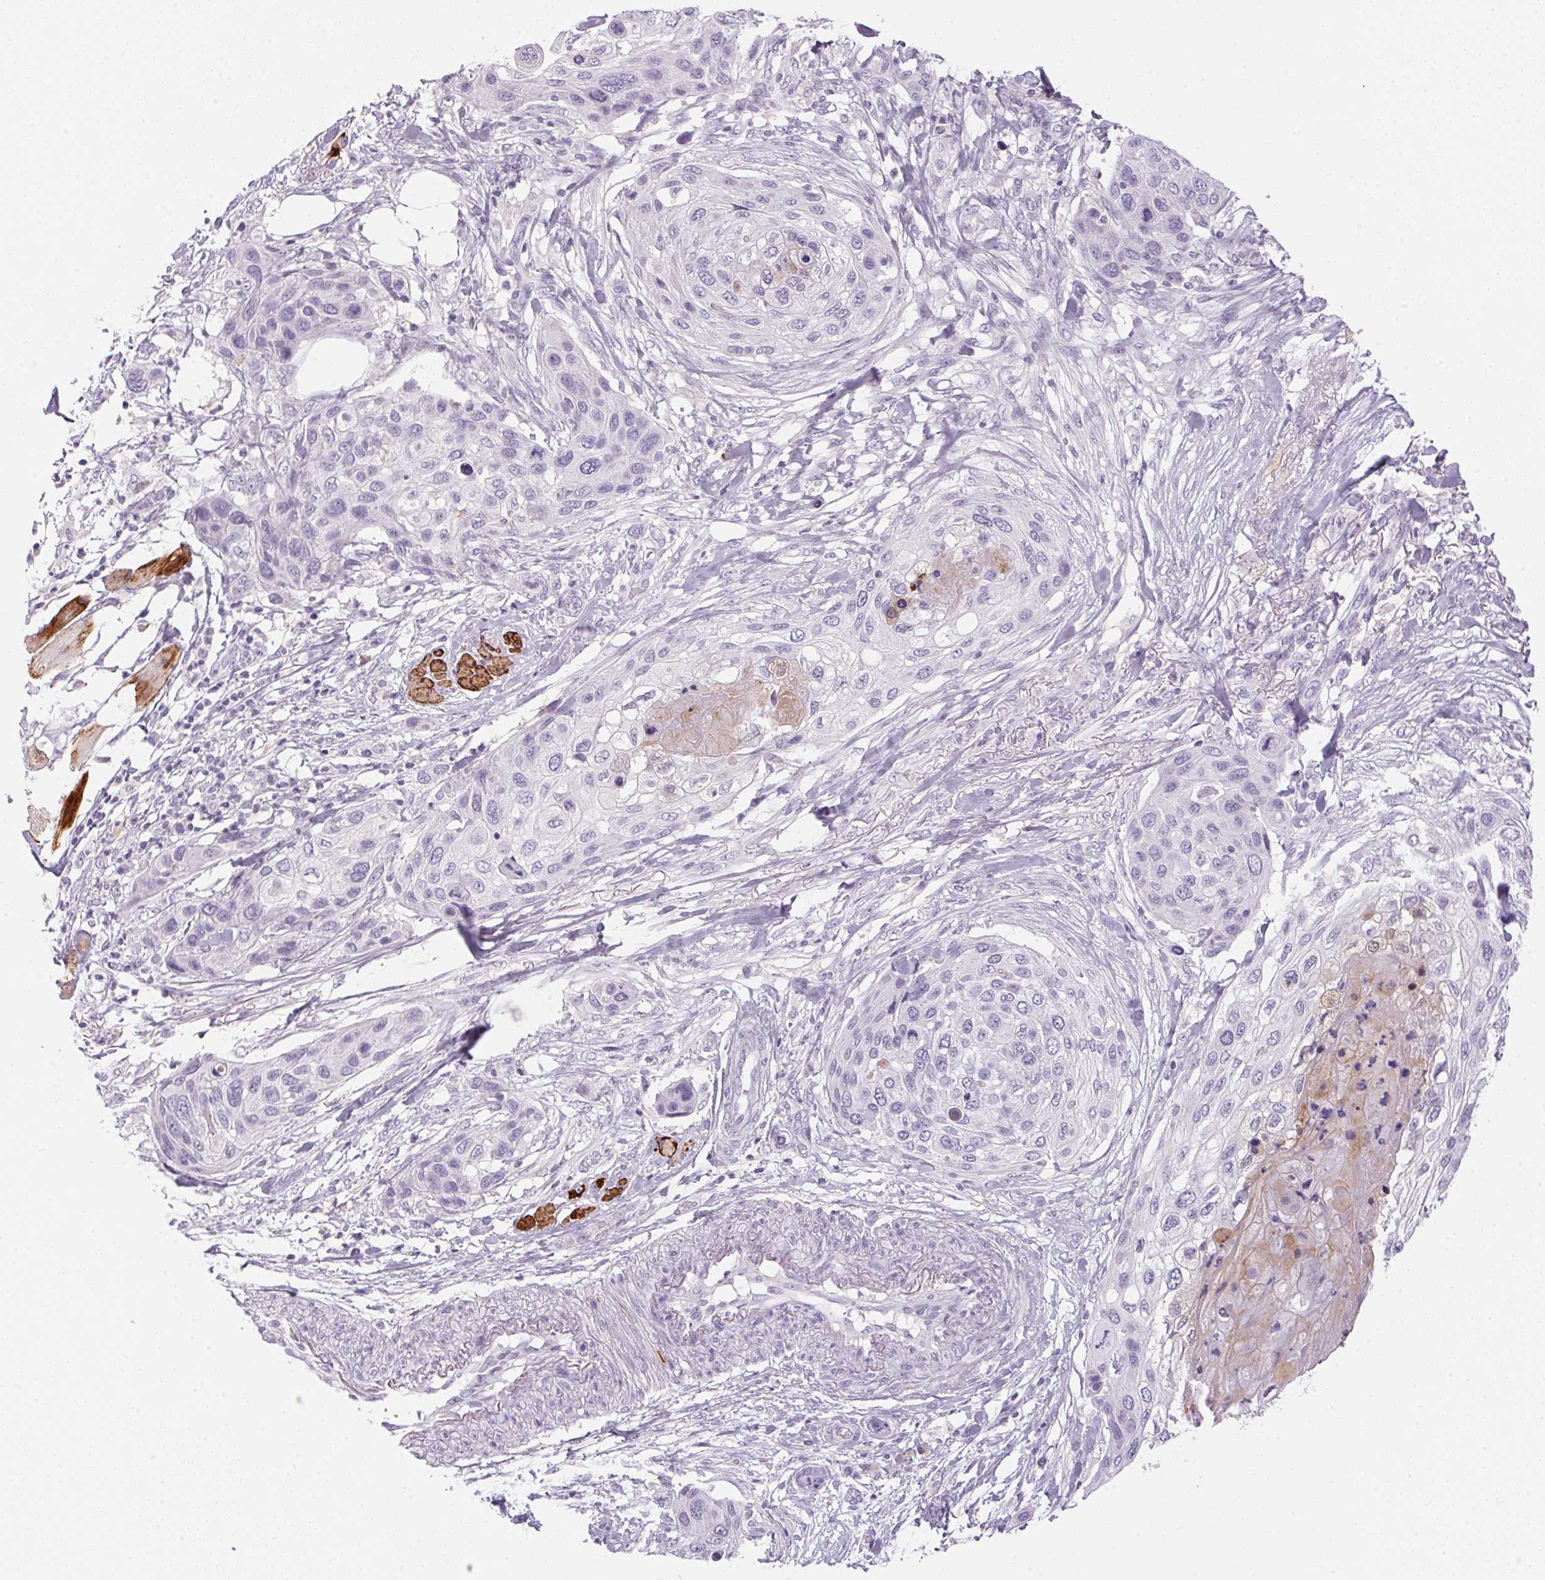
{"staining": {"intensity": "negative", "quantity": "none", "location": "none"}, "tissue": "skin cancer", "cell_type": "Tumor cells", "image_type": "cancer", "snomed": [{"axis": "morphology", "description": "Squamous cell carcinoma, NOS"}, {"axis": "topography", "description": "Skin"}], "caption": "Photomicrograph shows no protein positivity in tumor cells of skin squamous cell carcinoma tissue.", "gene": "ECPAS", "patient": {"sex": "female", "age": 87}}